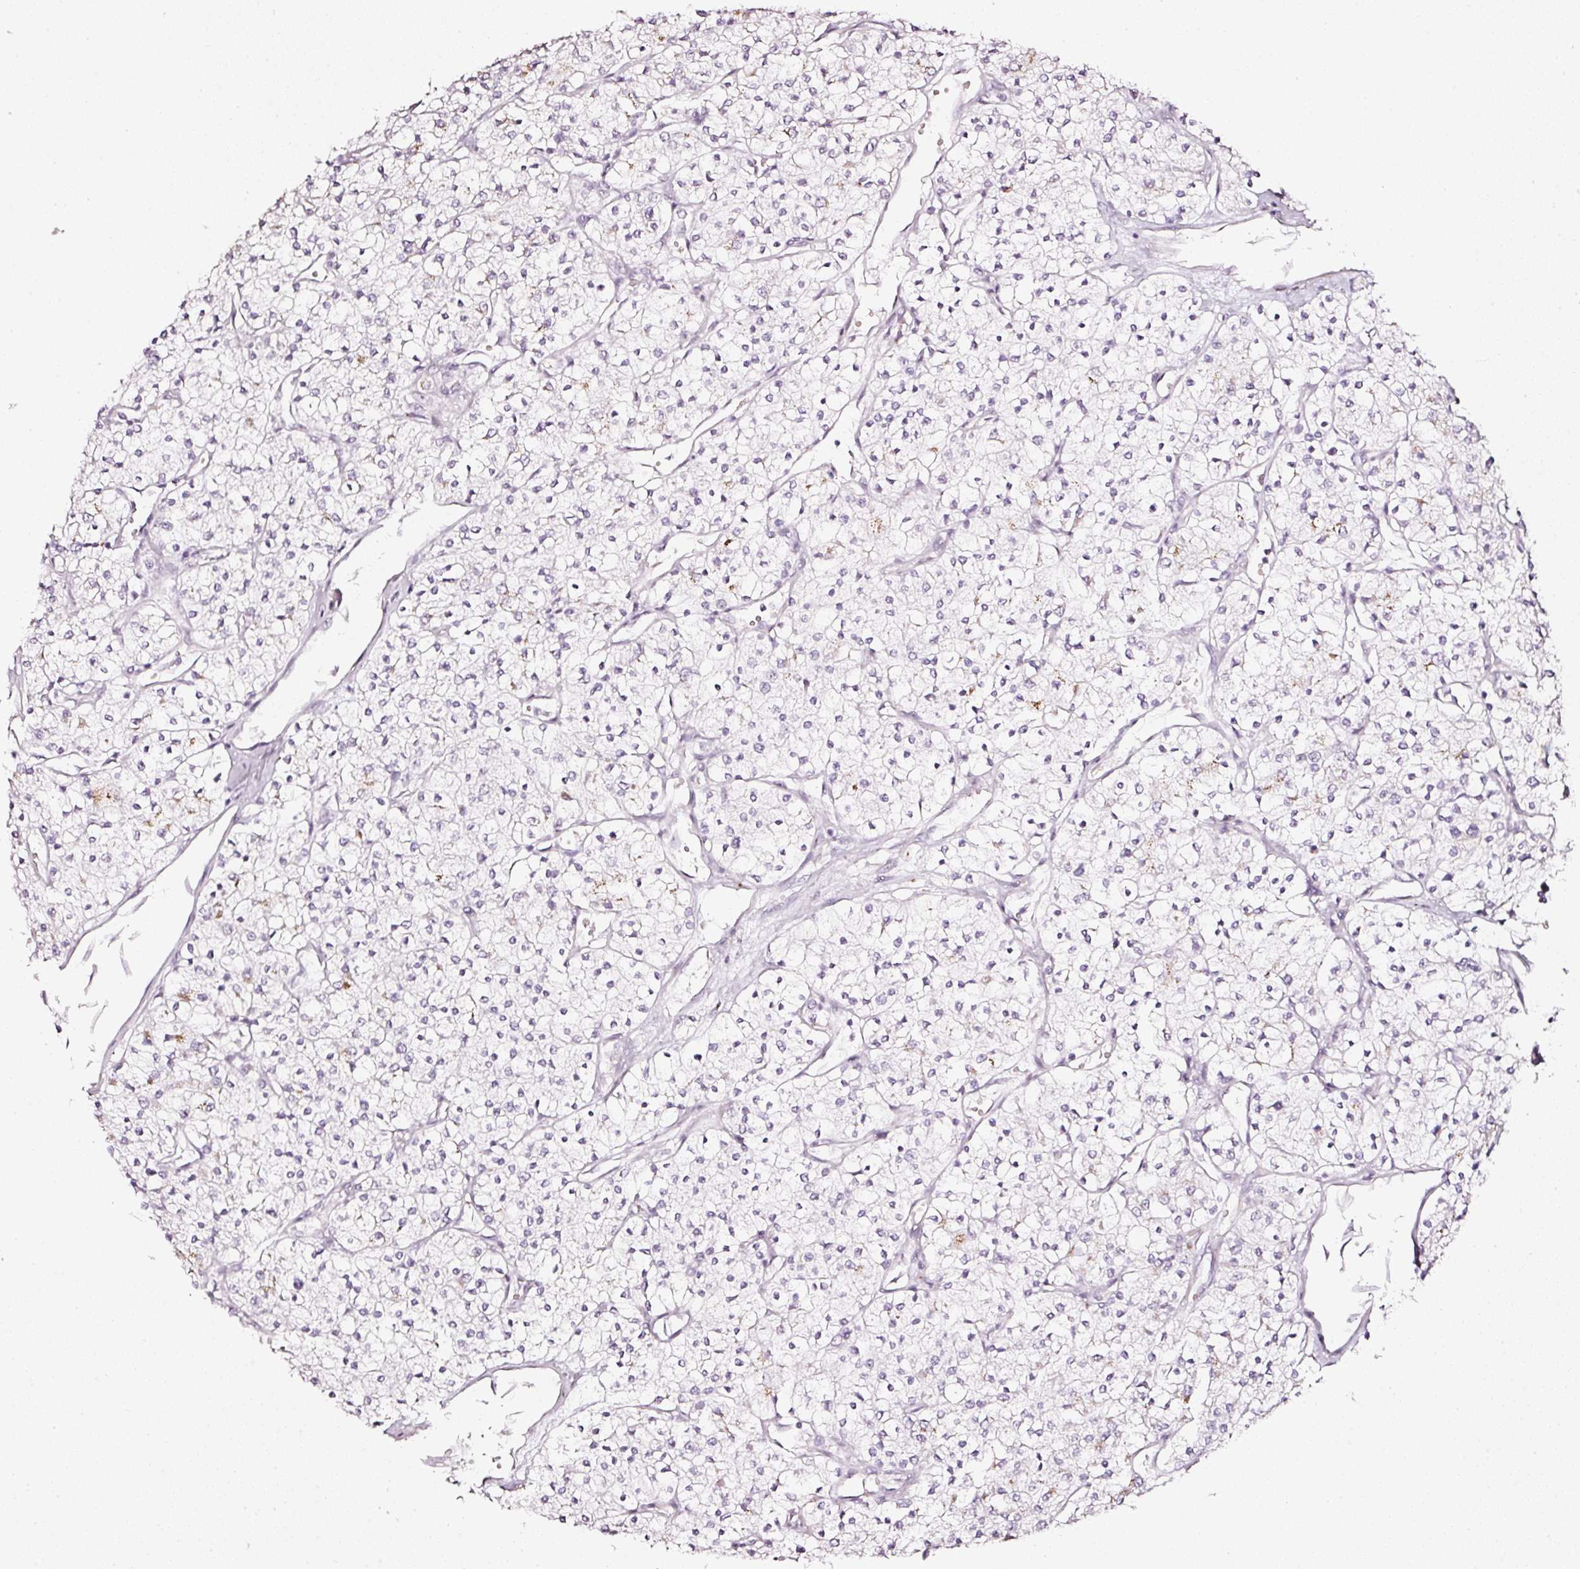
{"staining": {"intensity": "negative", "quantity": "none", "location": "none"}, "tissue": "renal cancer", "cell_type": "Tumor cells", "image_type": "cancer", "snomed": [{"axis": "morphology", "description": "Adenocarcinoma, NOS"}, {"axis": "topography", "description": "Kidney"}], "caption": "Histopathology image shows no protein positivity in tumor cells of adenocarcinoma (renal) tissue.", "gene": "SDF4", "patient": {"sex": "male", "age": 80}}